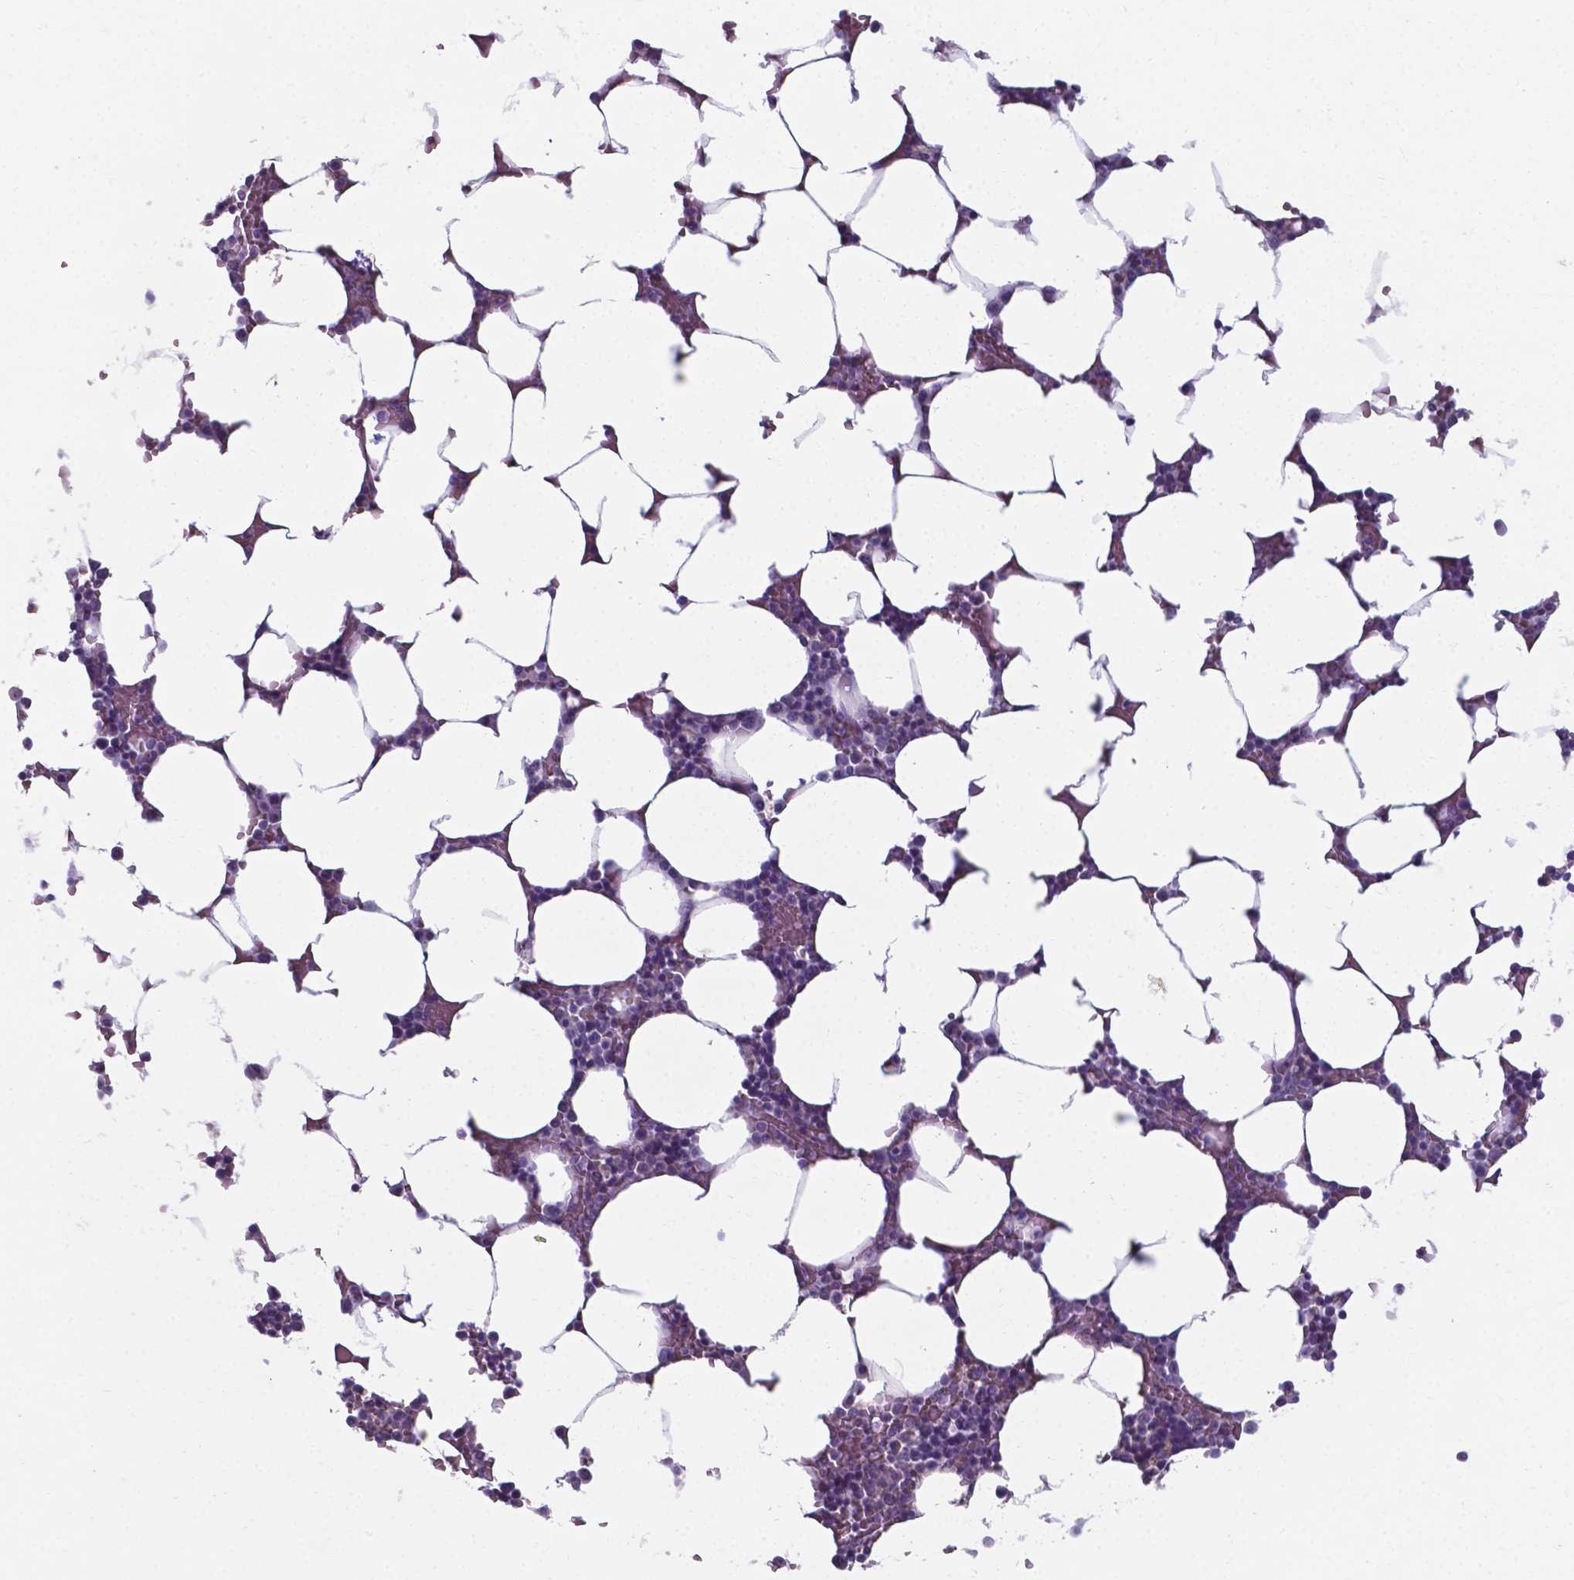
{"staining": {"intensity": "moderate", "quantity": "<25%", "location": "cytoplasmic/membranous"}, "tissue": "bone marrow", "cell_type": "Hematopoietic cells", "image_type": "normal", "snomed": [{"axis": "morphology", "description": "Normal tissue, NOS"}, {"axis": "topography", "description": "Bone marrow"}], "caption": "This photomicrograph demonstrates unremarkable bone marrow stained with immunohistochemistry (IHC) to label a protein in brown. The cytoplasmic/membranous of hematopoietic cells show moderate positivity for the protein. Nuclei are counter-stained blue.", "gene": "AP5B1", "patient": {"sex": "female", "age": 52}}